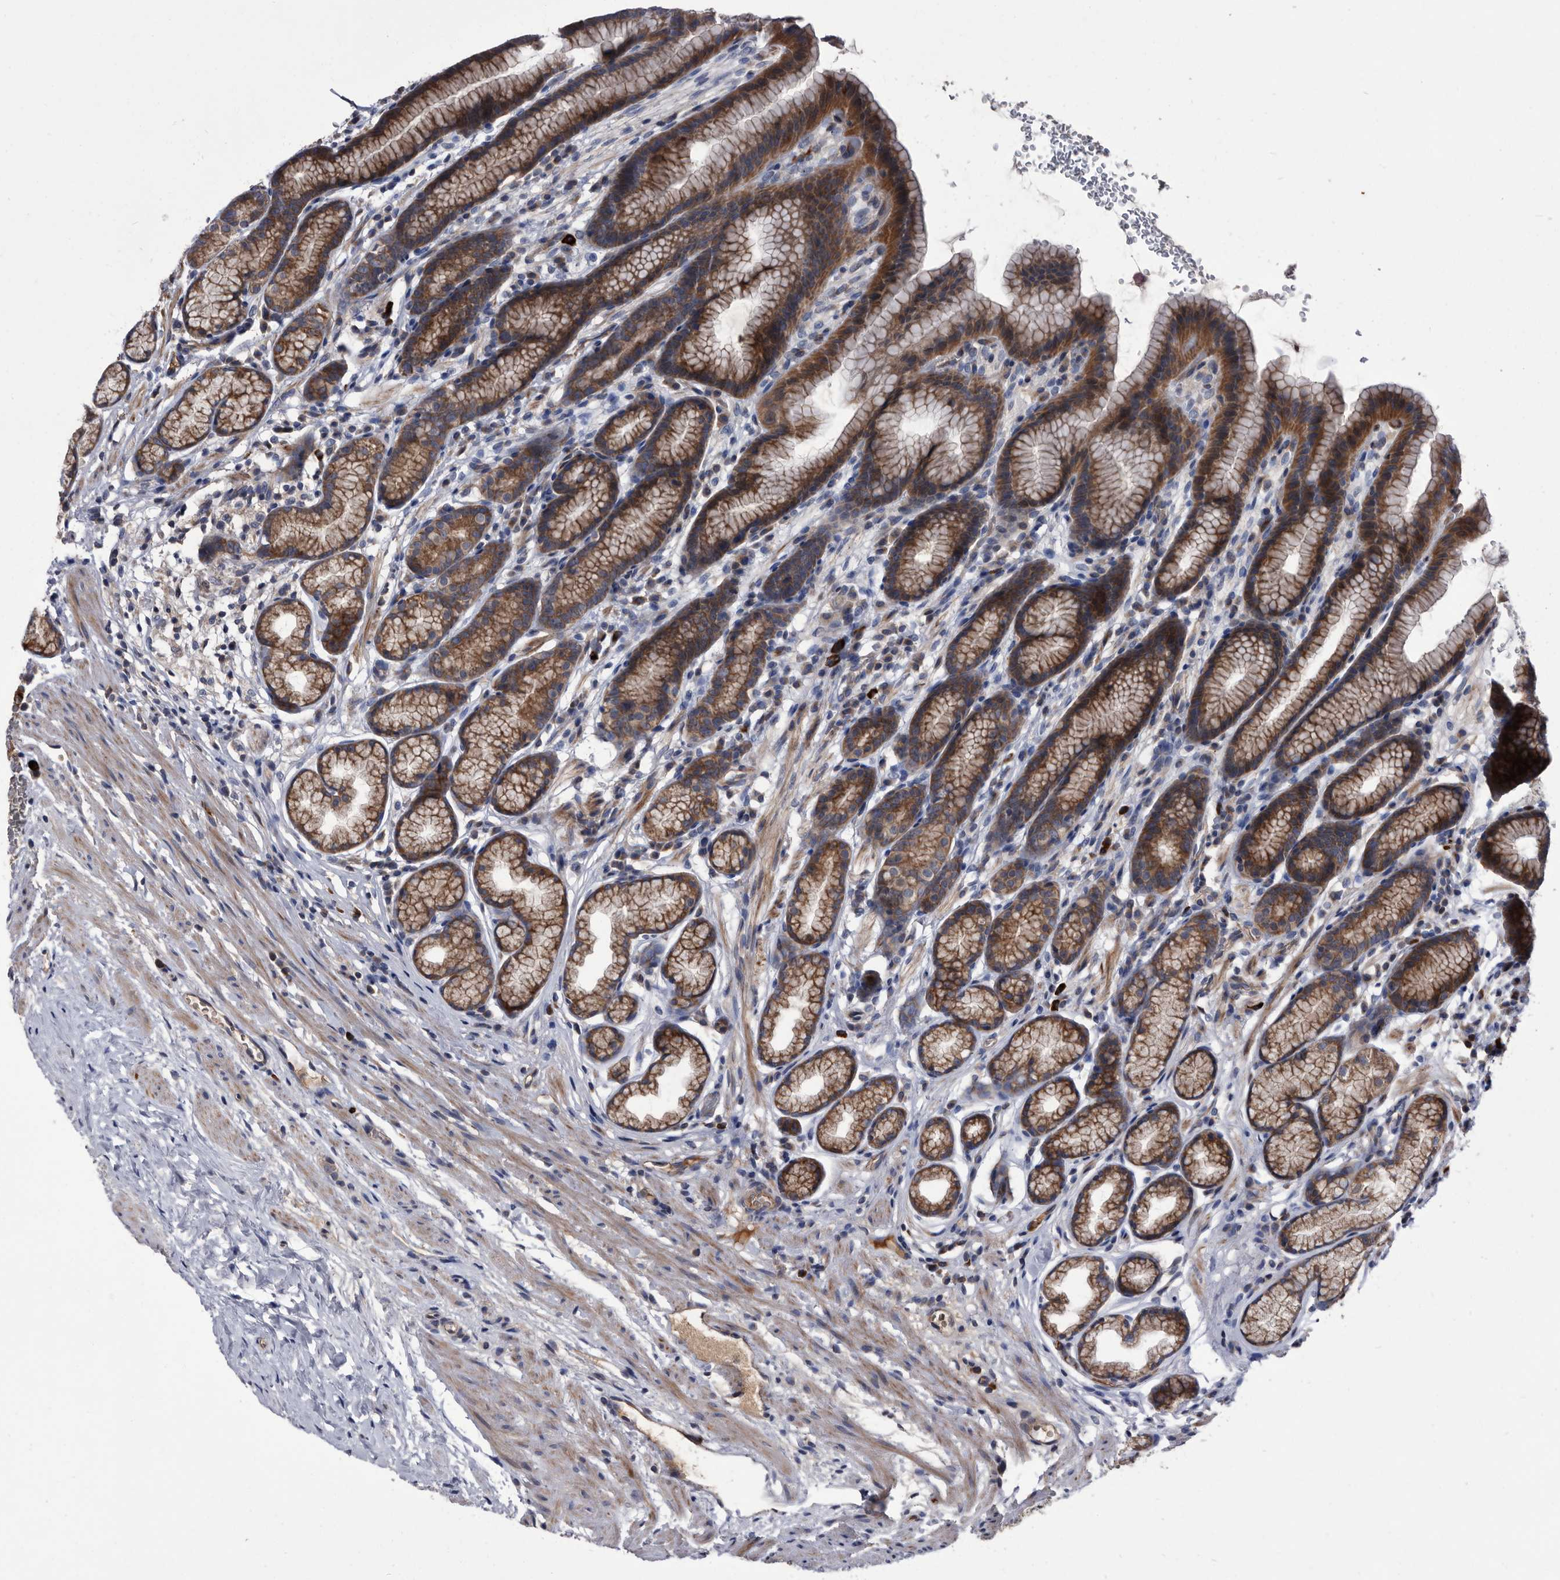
{"staining": {"intensity": "strong", "quantity": "25%-75%", "location": "cytoplasmic/membranous"}, "tissue": "stomach", "cell_type": "Glandular cells", "image_type": "normal", "snomed": [{"axis": "morphology", "description": "Normal tissue, NOS"}, {"axis": "topography", "description": "Stomach"}], "caption": "Stomach stained for a protein reveals strong cytoplasmic/membranous positivity in glandular cells. (DAB IHC with brightfield microscopy, high magnification).", "gene": "DTNBP1", "patient": {"sex": "male", "age": 42}}